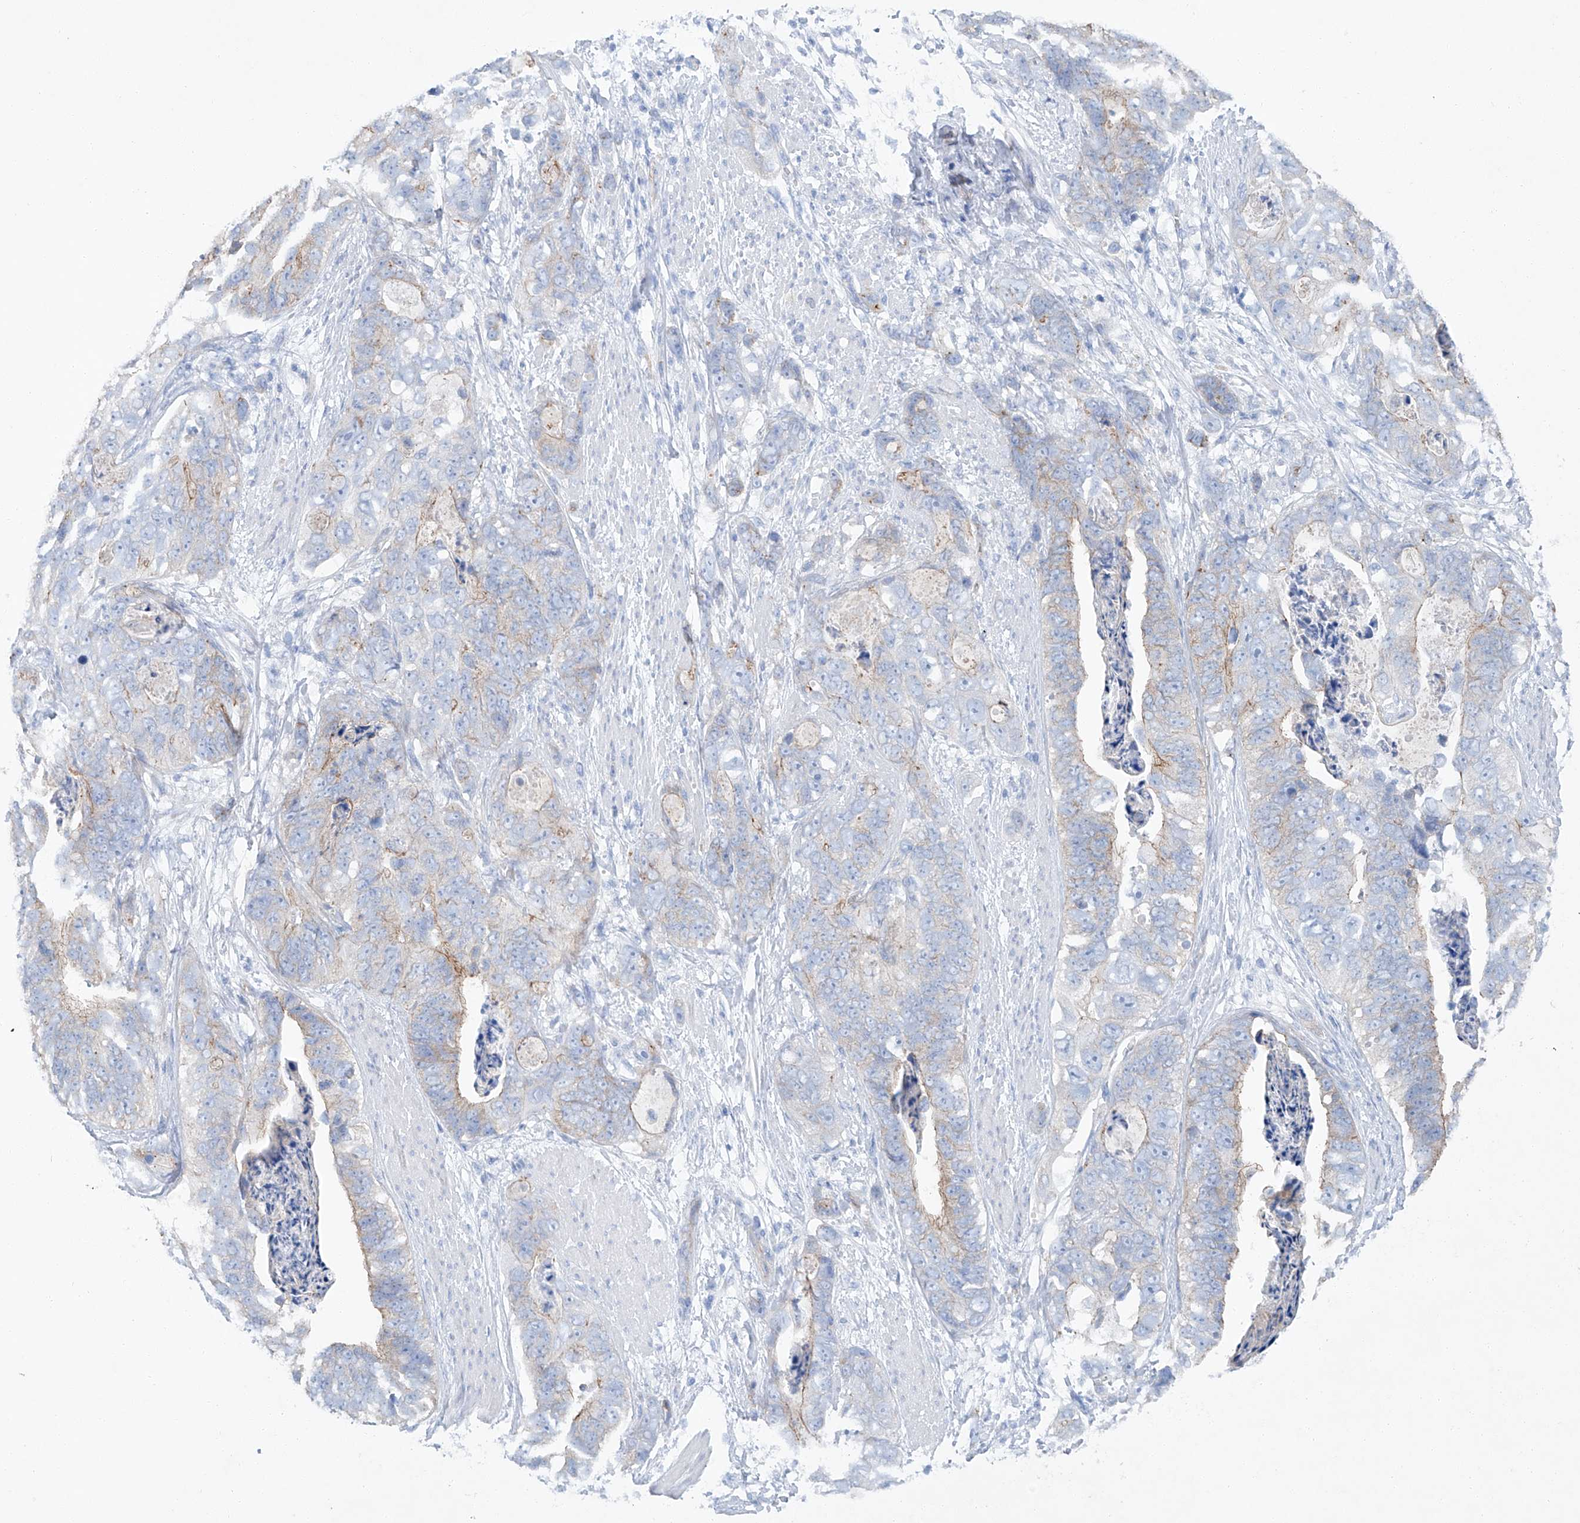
{"staining": {"intensity": "moderate", "quantity": "<25%", "location": "cytoplasmic/membranous"}, "tissue": "stomach cancer", "cell_type": "Tumor cells", "image_type": "cancer", "snomed": [{"axis": "morphology", "description": "Adenocarcinoma, NOS"}, {"axis": "topography", "description": "Stomach"}], "caption": "Stomach cancer stained with a protein marker shows moderate staining in tumor cells.", "gene": "MAGI1", "patient": {"sex": "female", "age": 89}}